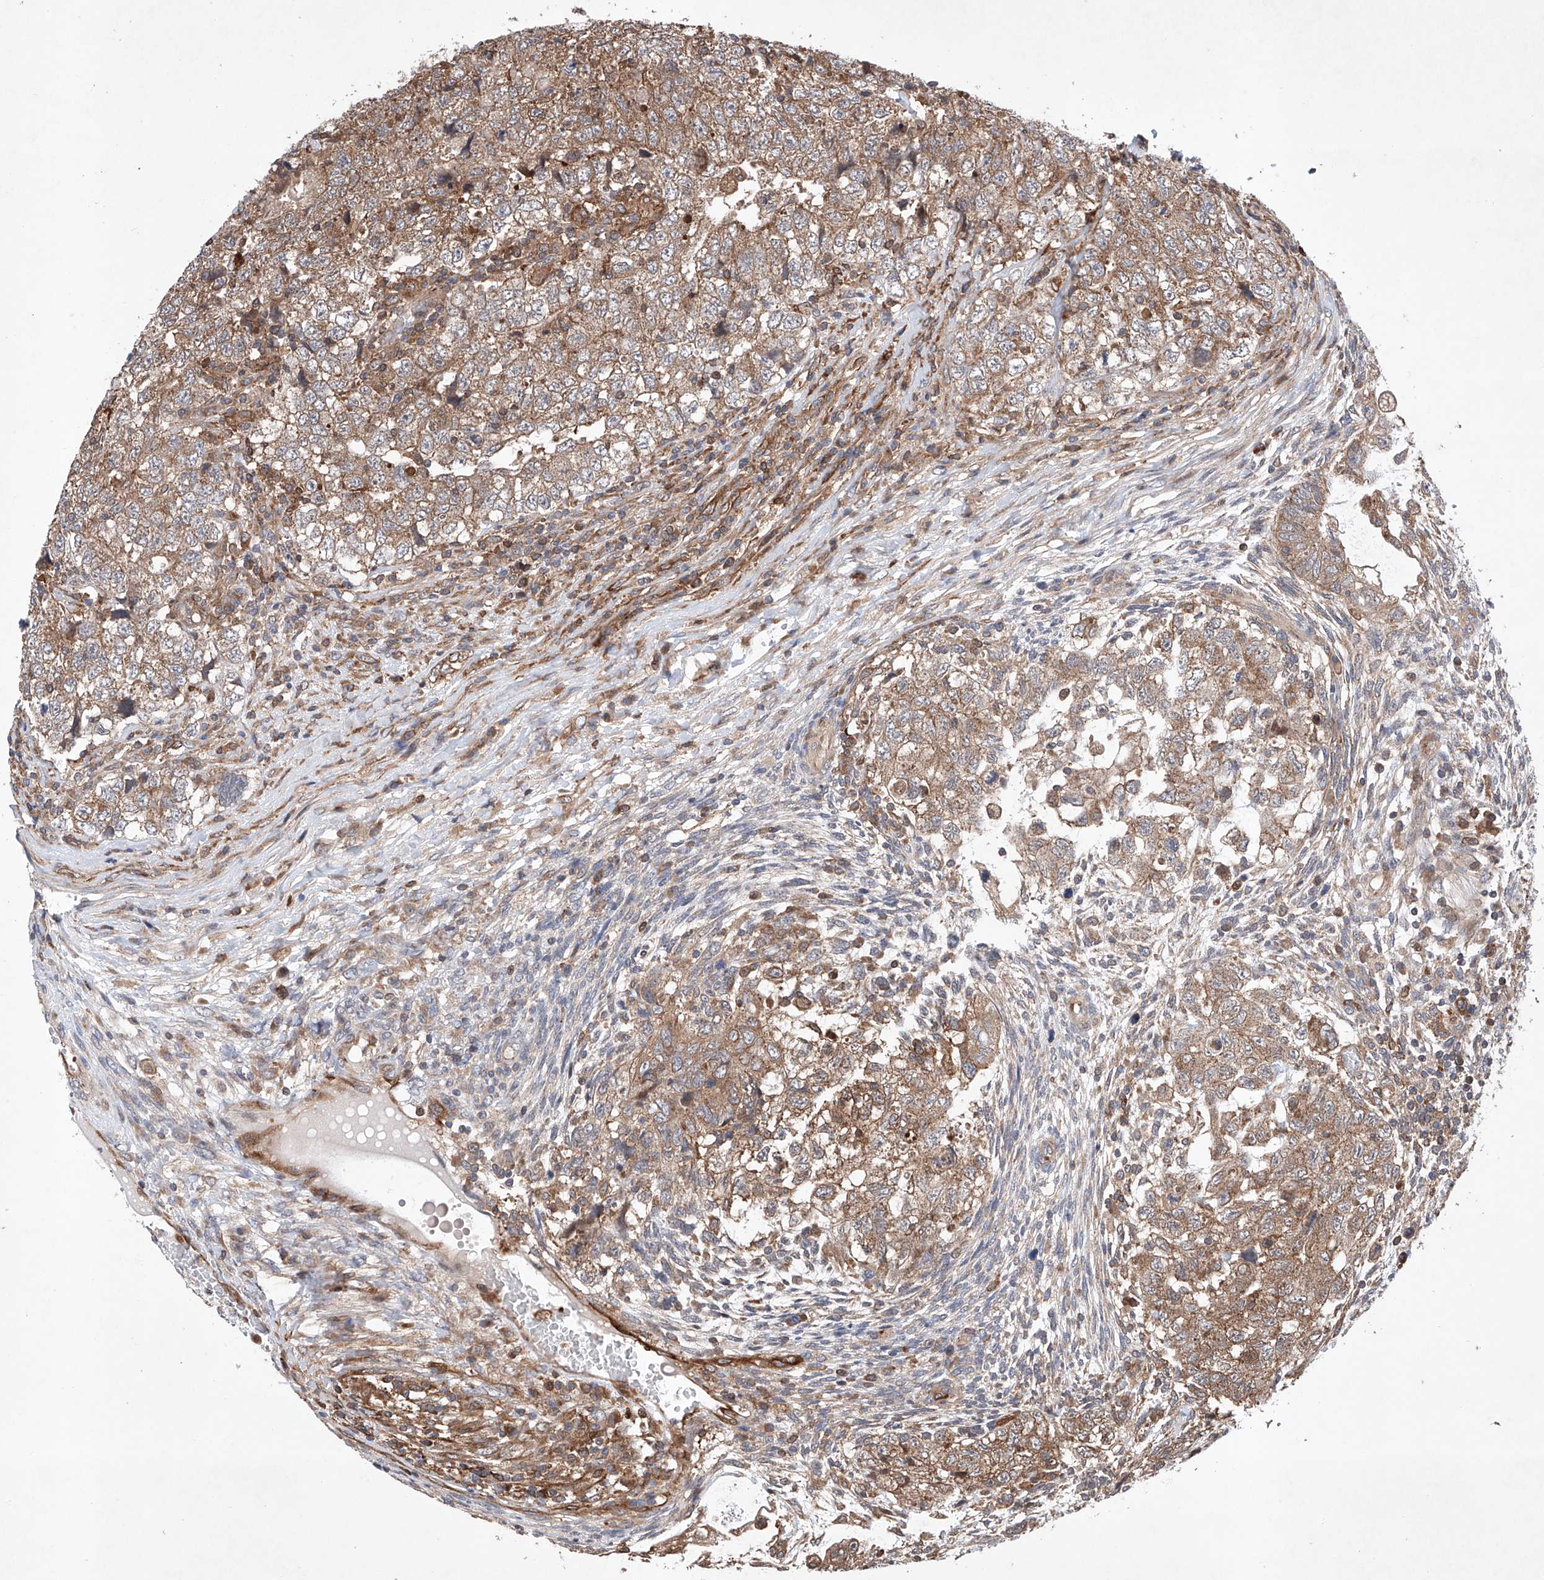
{"staining": {"intensity": "moderate", "quantity": ">75%", "location": "cytoplasmic/membranous"}, "tissue": "testis cancer", "cell_type": "Tumor cells", "image_type": "cancer", "snomed": [{"axis": "morphology", "description": "Carcinoma, Embryonal, NOS"}, {"axis": "topography", "description": "Testis"}], "caption": "Immunohistochemistry of human embryonal carcinoma (testis) displays medium levels of moderate cytoplasmic/membranous staining in approximately >75% of tumor cells. Immunohistochemistry stains the protein of interest in brown and the nuclei are stained blue.", "gene": "TIMM23", "patient": {"sex": "male", "age": 37}}